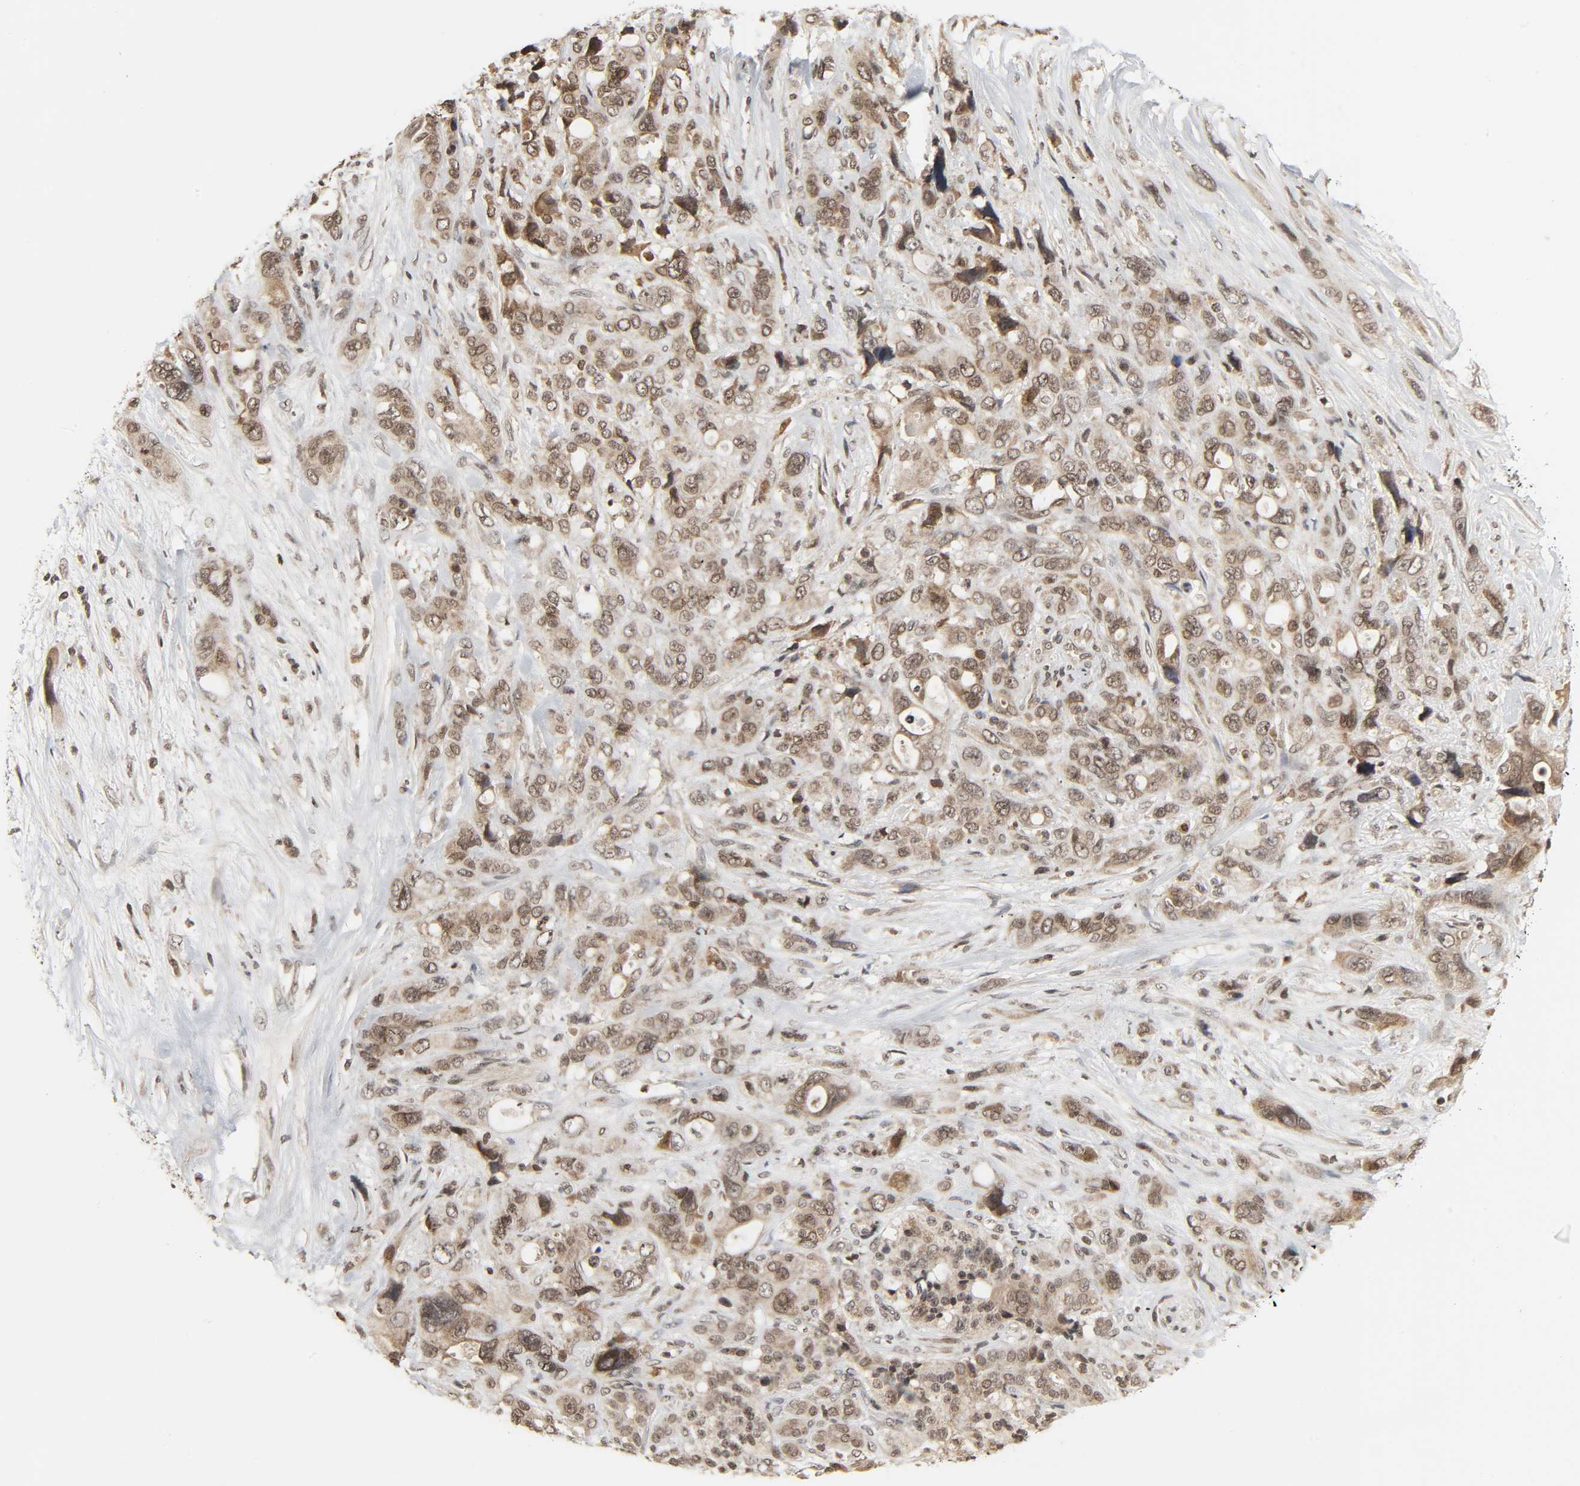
{"staining": {"intensity": "weak", "quantity": "25%-75%", "location": "cytoplasmic/membranous,nuclear"}, "tissue": "pancreatic cancer", "cell_type": "Tumor cells", "image_type": "cancer", "snomed": [{"axis": "morphology", "description": "Adenocarcinoma, NOS"}, {"axis": "topography", "description": "Pancreas"}], "caption": "Weak cytoplasmic/membranous and nuclear positivity for a protein is seen in about 25%-75% of tumor cells of pancreatic adenocarcinoma using immunohistochemistry.", "gene": "XRCC1", "patient": {"sex": "male", "age": 46}}